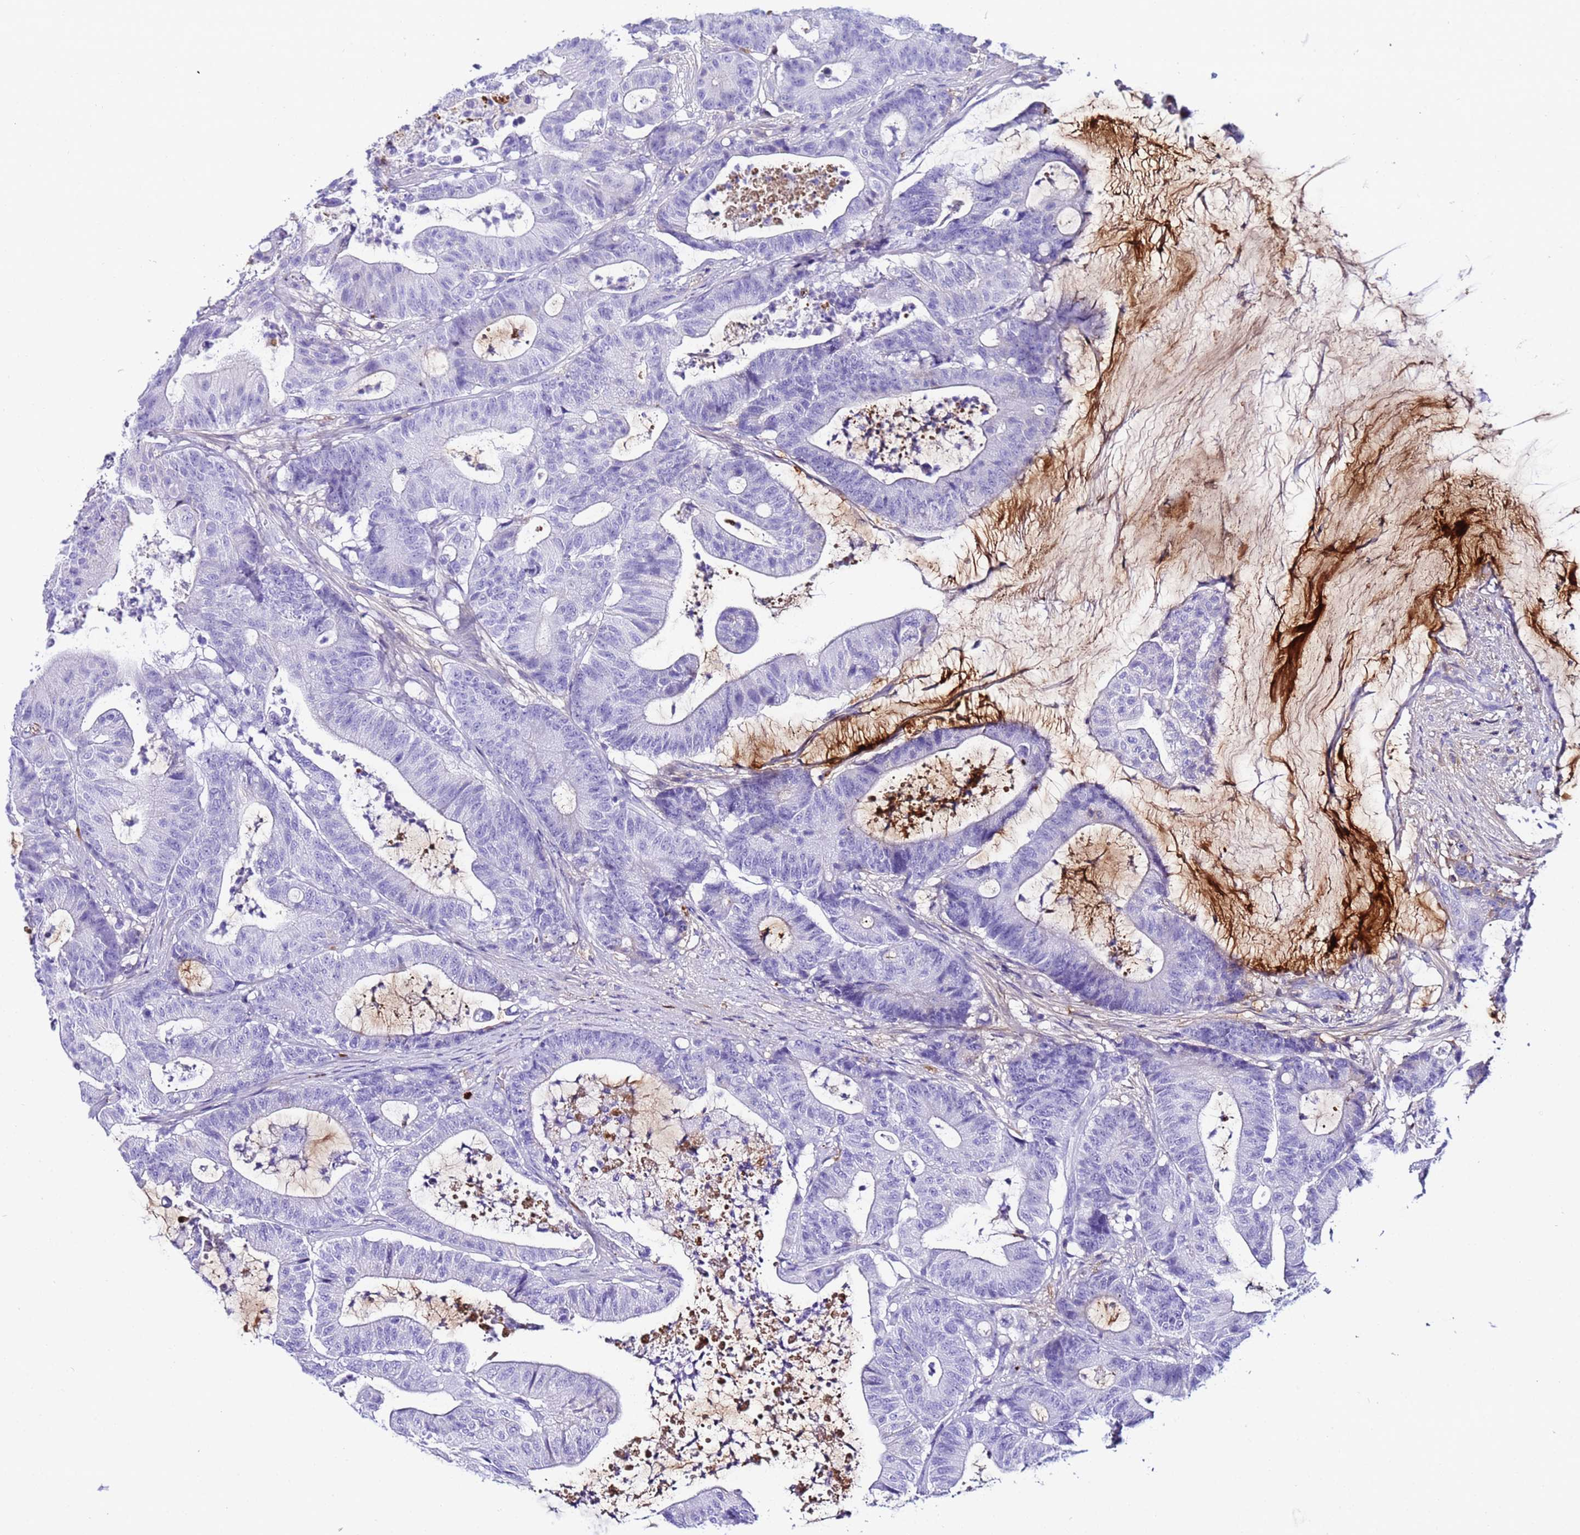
{"staining": {"intensity": "negative", "quantity": "none", "location": "none"}, "tissue": "colorectal cancer", "cell_type": "Tumor cells", "image_type": "cancer", "snomed": [{"axis": "morphology", "description": "Adenocarcinoma, NOS"}, {"axis": "topography", "description": "Colon"}], "caption": "This is an immunohistochemistry micrograph of adenocarcinoma (colorectal). There is no expression in tumor cells.", "gene": "CFHR2", "patient": {"sex": "female", "age": 84}}